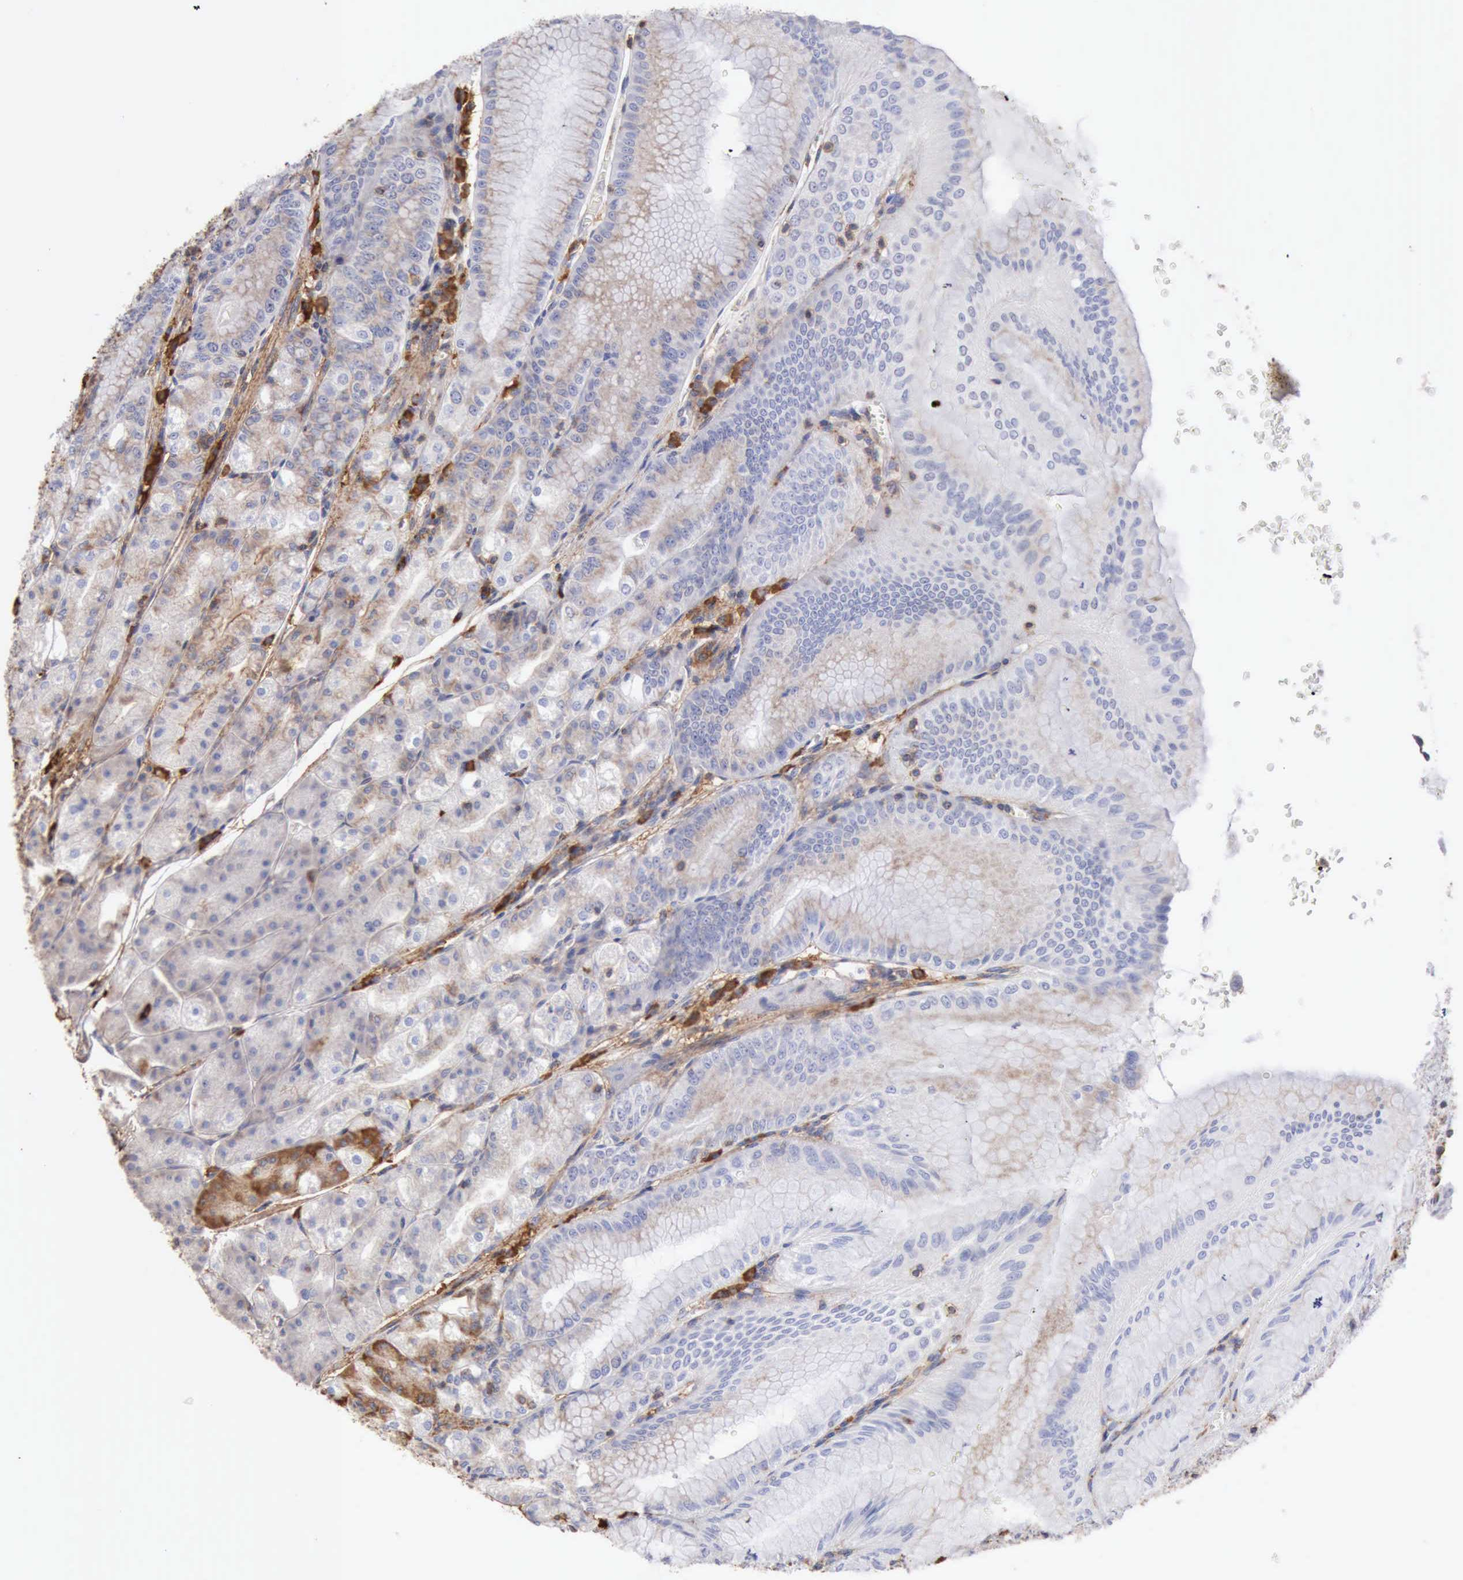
{"staining": {"intensity": "negative", "quantity": "none", "location": "none"}, "tissue": "stomach", "cell_type": "Glandular cells", "image_type": "normal", "snomed": [{"axis": "morphology", "description": "Normal tissue, NOS"}, {"axis": "topography", "description": "Stomach, lower"}], "caption": "Immunohistochemistry (IHC) of benign stomach shows no expression in glandular cells.", "gene": "GPR101", "patient": {"sex": "male", "age": 71}}